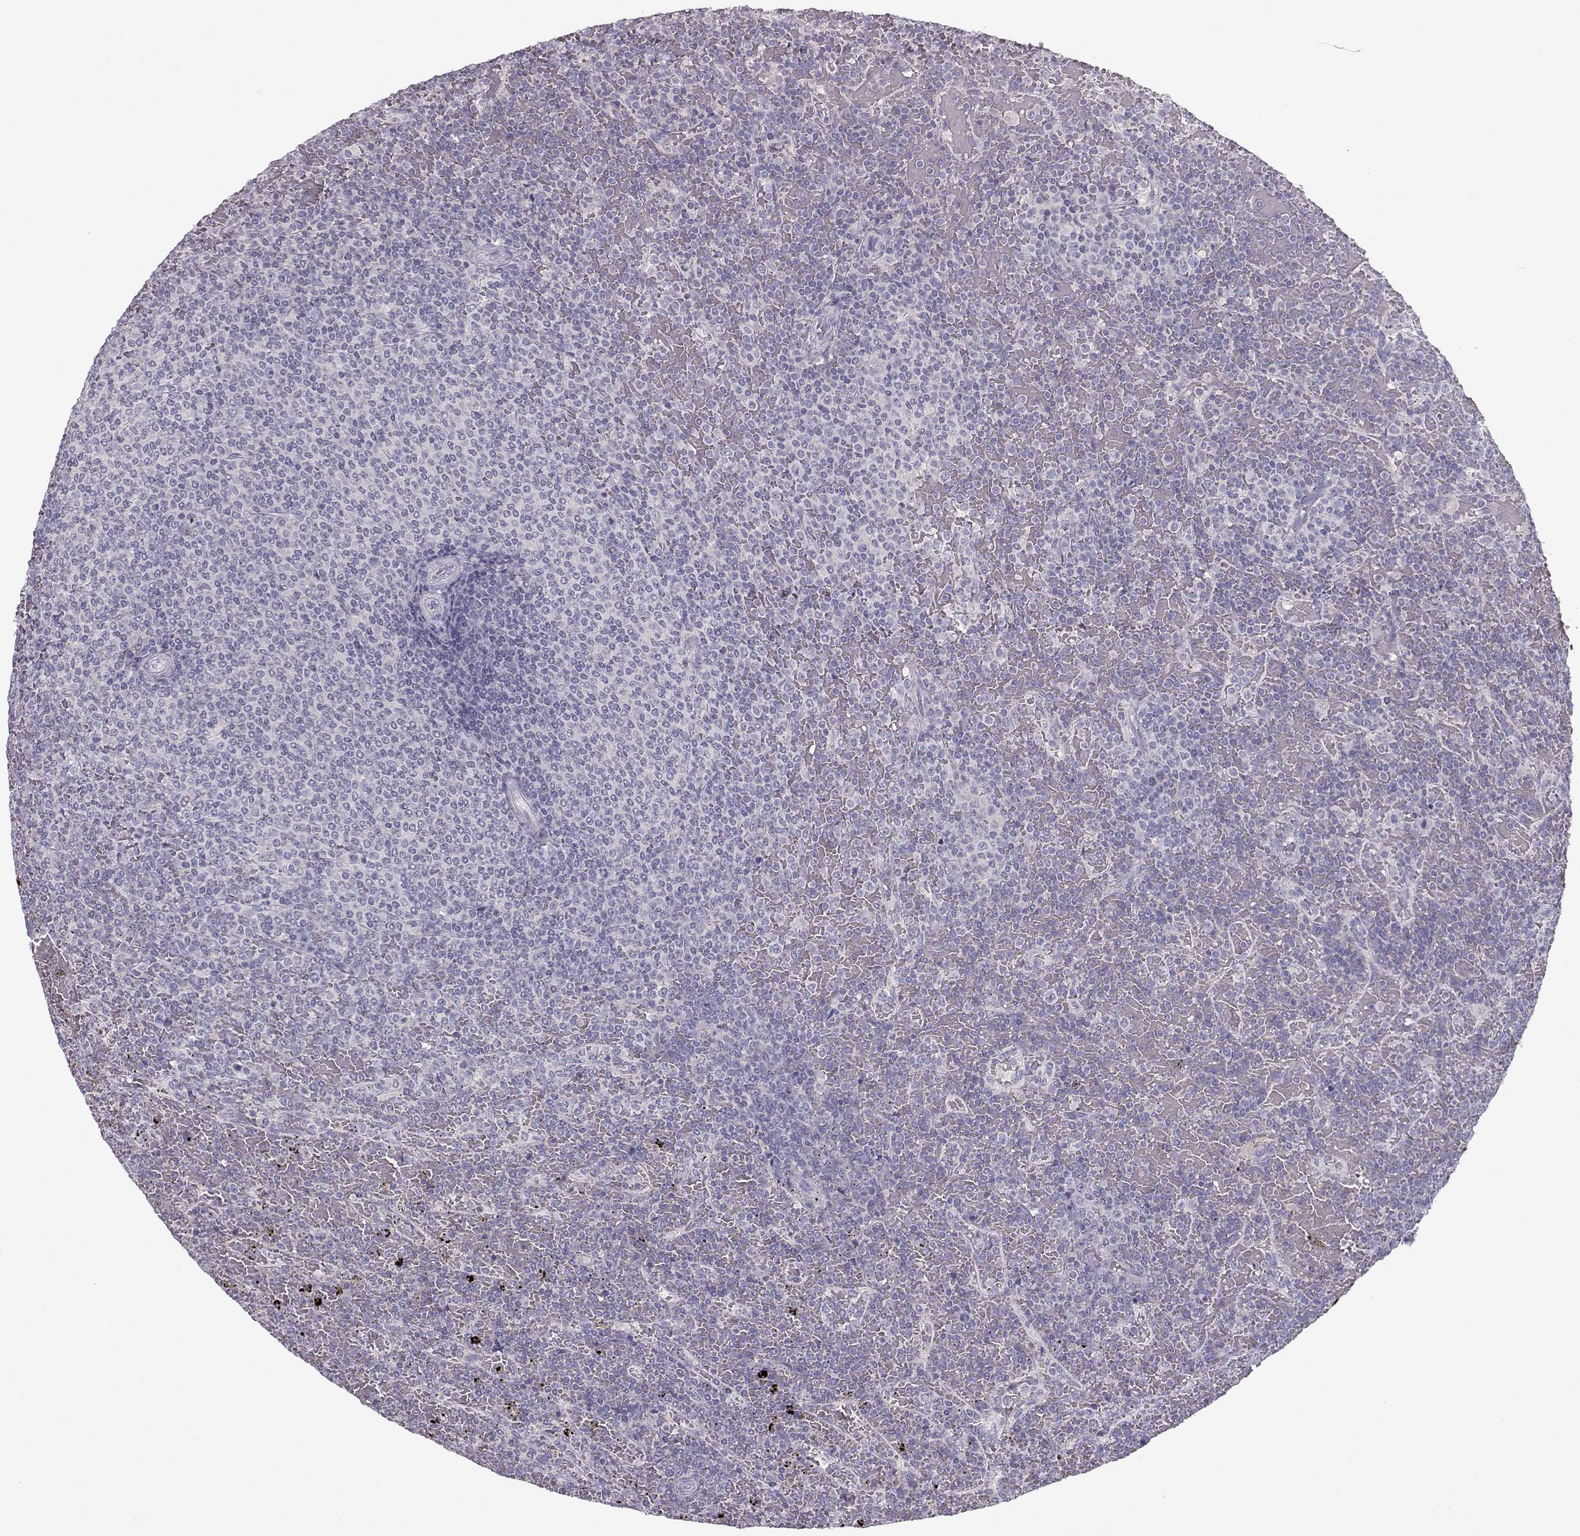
{"staining": {"intensity": "negative", "quantity": "none", "location": "none"}, "tissue": "lymphoma", "cell_type": "Tumor cells", "image_type": "cancer", "snomed": [{"axis": "morphology", "description": "Malignant lymphoma, non-Hodgkin's type, Low grade"}, {"axis": "topography", "description": "Spleen"}], "caption": "Immunohistochemistry of low-grade malignant lymphoma, non-Hodgkin's type reveals no expression in tumor cells. Brightfield microscopy of immunohistochemistry (IHC) stained with DAB (brown) and hematoxylin (blue), captured at high magnification.", "gene": "GRK1", "patient": {"sex": "female", "age": 77}}